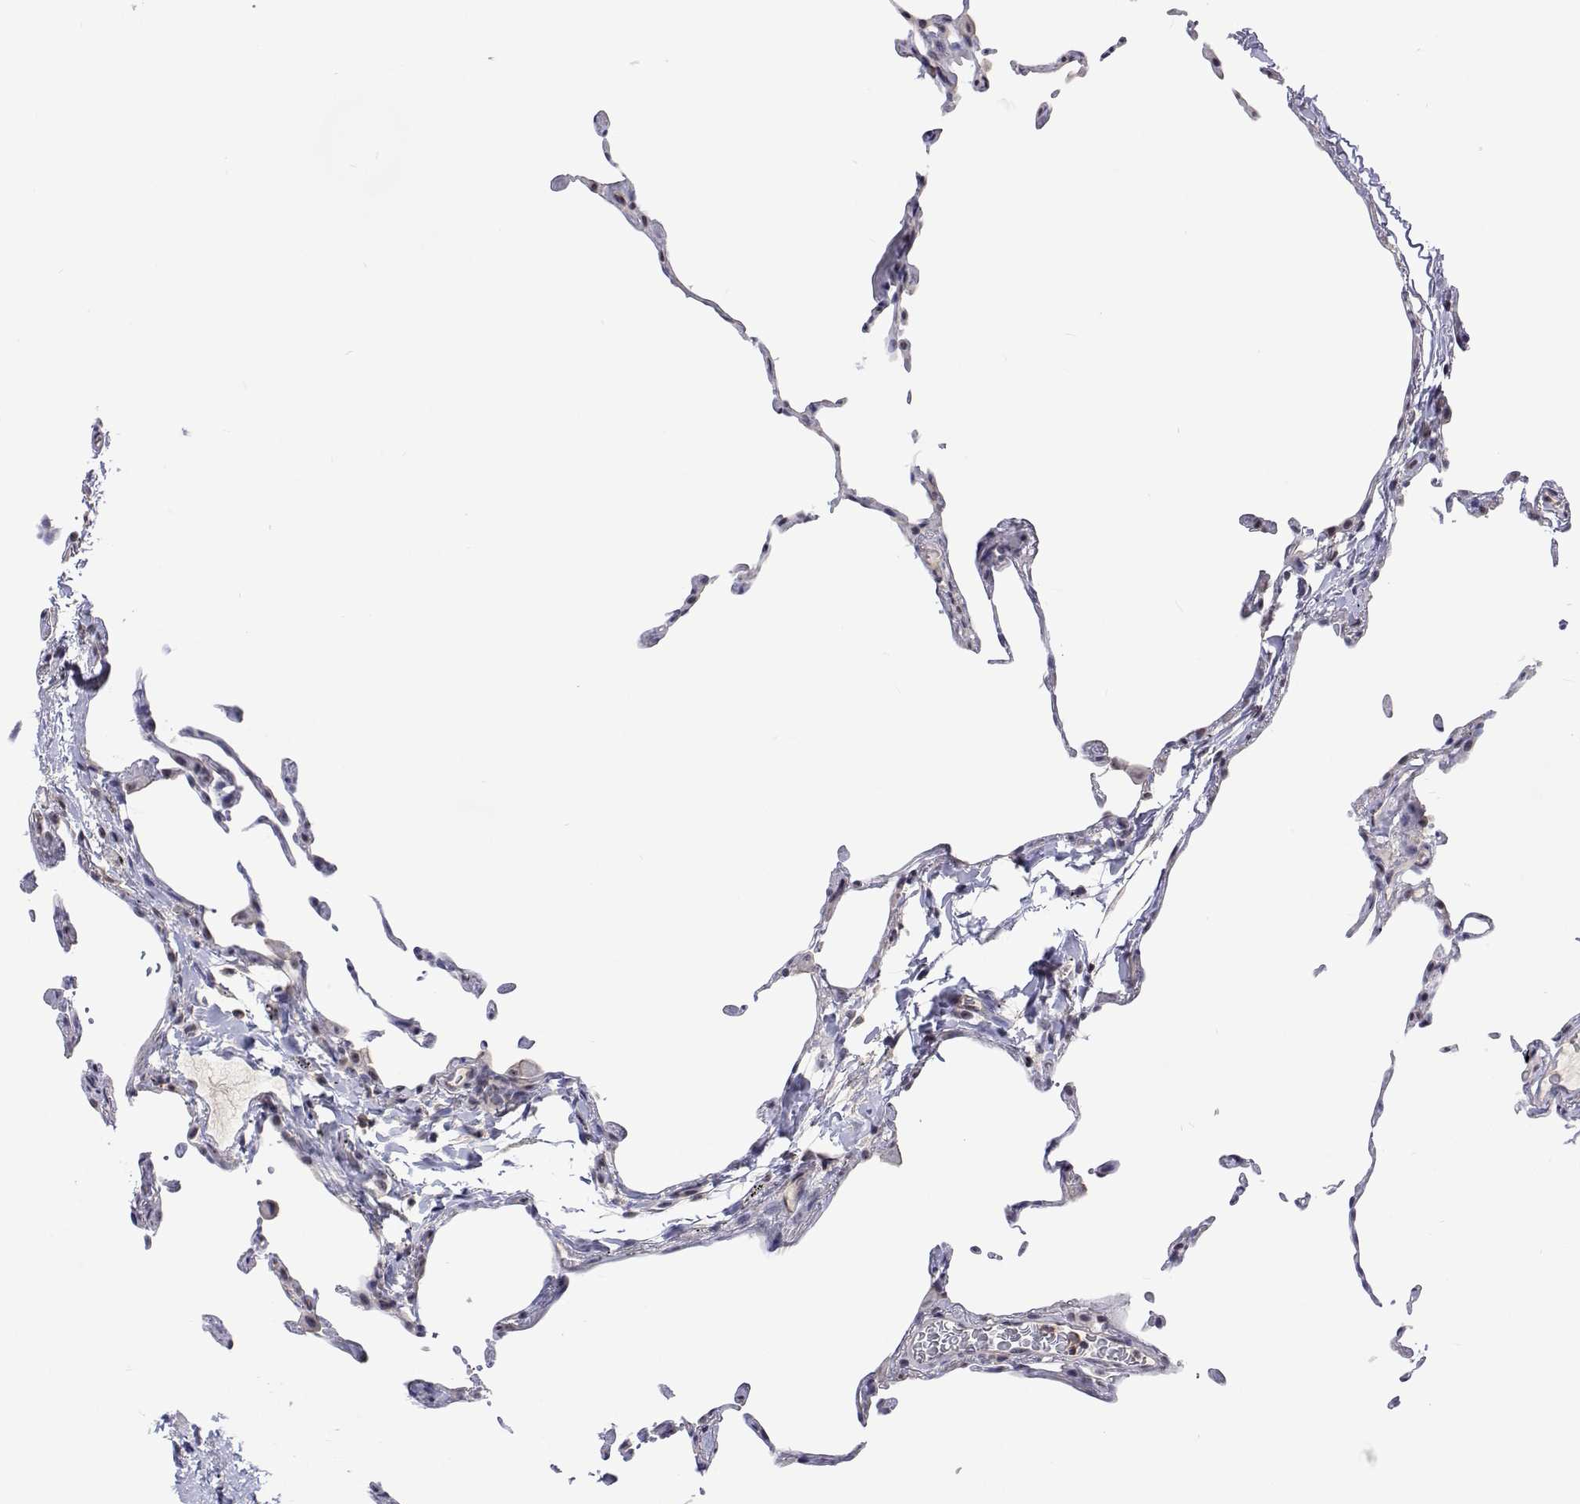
{"staining": {"intensity": "weak", "quantity": "25%-75%", "location": "nuclear"}, "tissue": "lung", "cell_type": "Alveolar cells", "image_type": "normal", "snomed": [{"axis": "morphology", "description": "Normal tissue, NOS"}, {"axis": "topography", "description": "Lung"}], "caption": "About 25%-75% of alveolar cells in benign human lung display weak nuclear protein positivity as visualized by brown immunohistochemical staining.", "gene": "NHP2", "patient": {"sex": "female", "age": 57}}